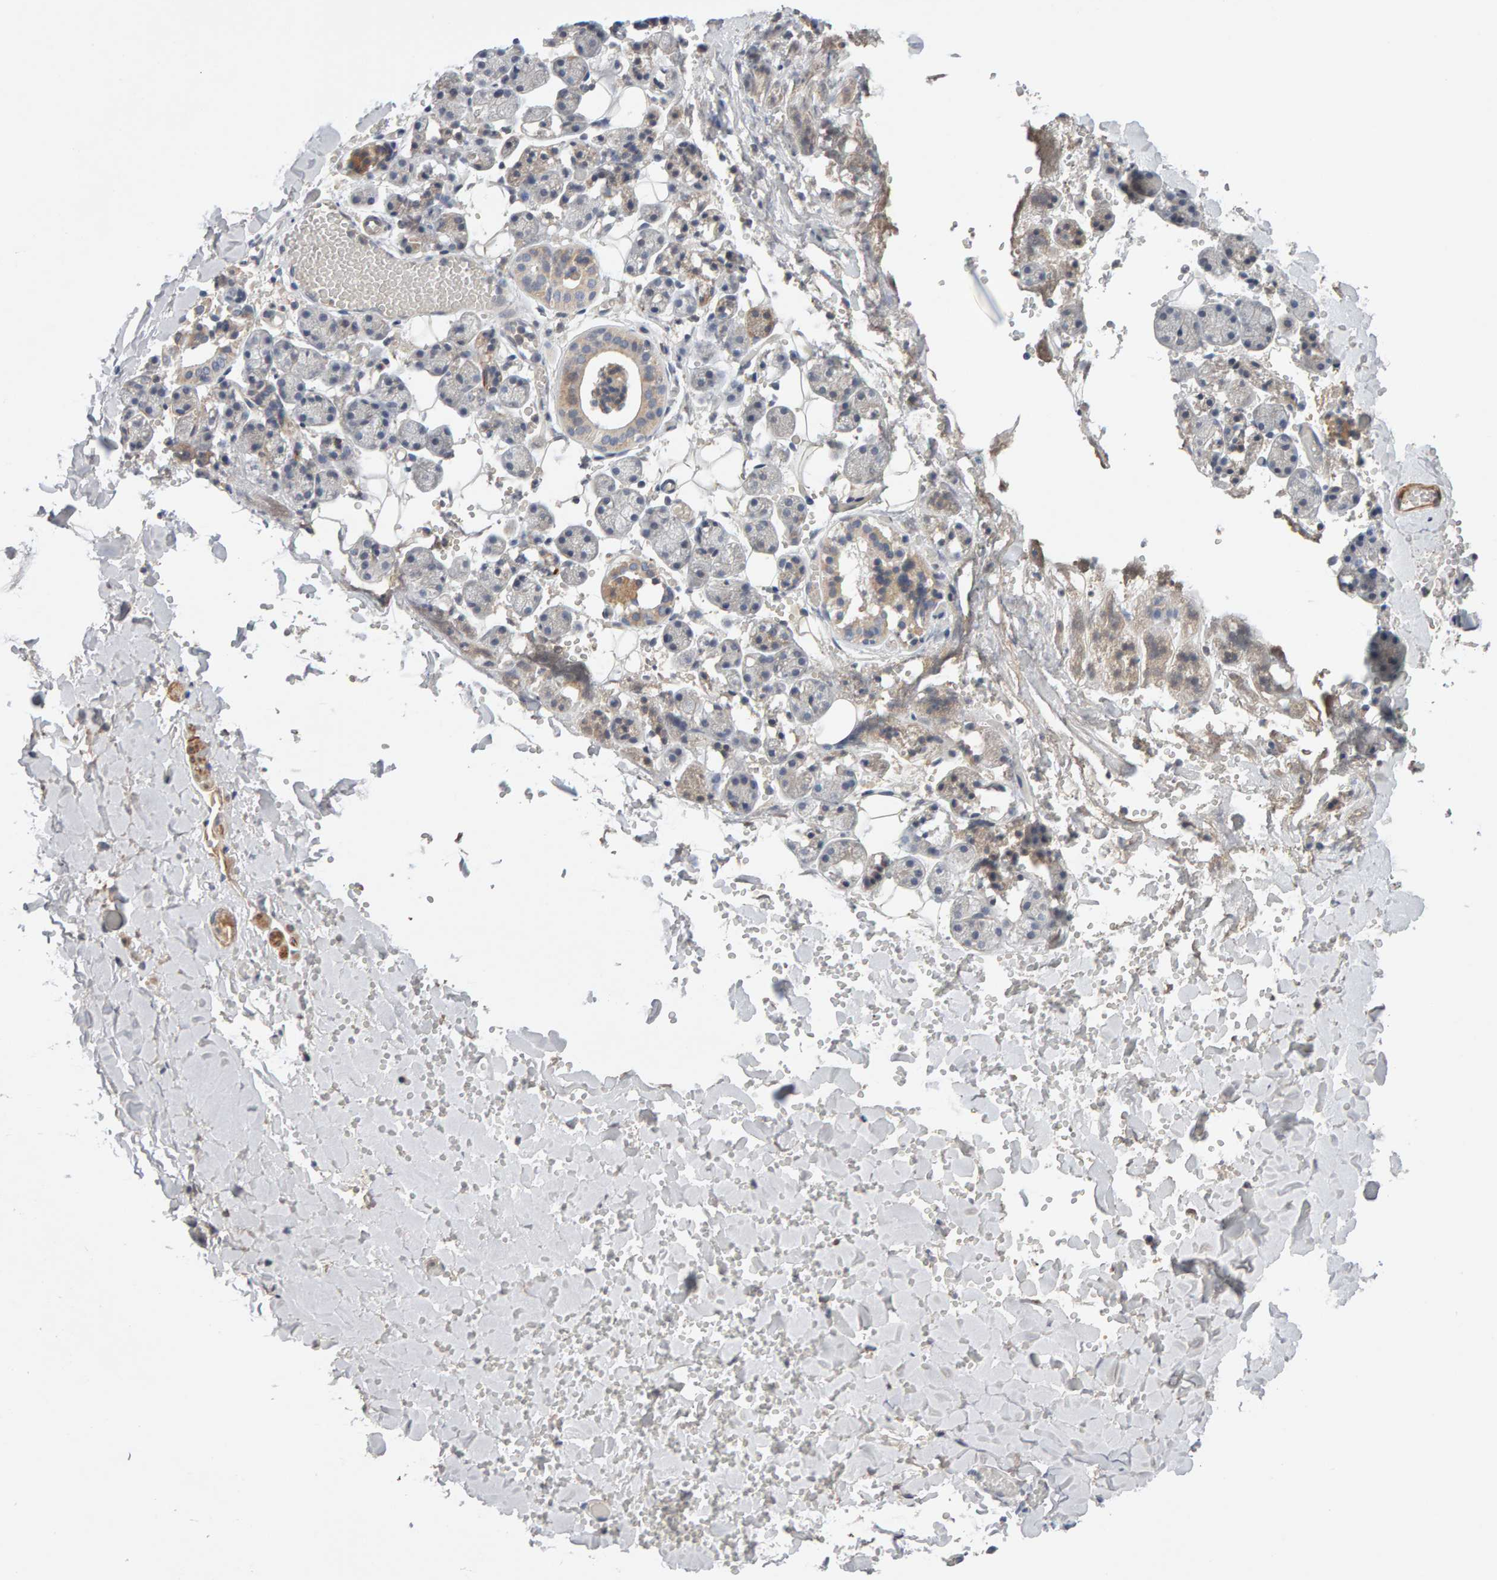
{"staining": {"intensity": "weak", "quantity": "25%-75%", "location": "cytoplasmic/membranous"}, "tissue": "salivary gland", "cell_type": "Glandular cells", "image_type": "normal", "snomed": [{"axis": "morphology", "description": "Normal tissue, NOS"}, {"axis": "topography", "description": "Salivary gland"}], "caption": "Protein analysis of normal salivary gland exhibits weak cytoplasmic/membranous positivity in approximately 25%-75% of glandular cells.", "gene": "NUDCD1", "patient": {"sex": "female", "age": 33}}